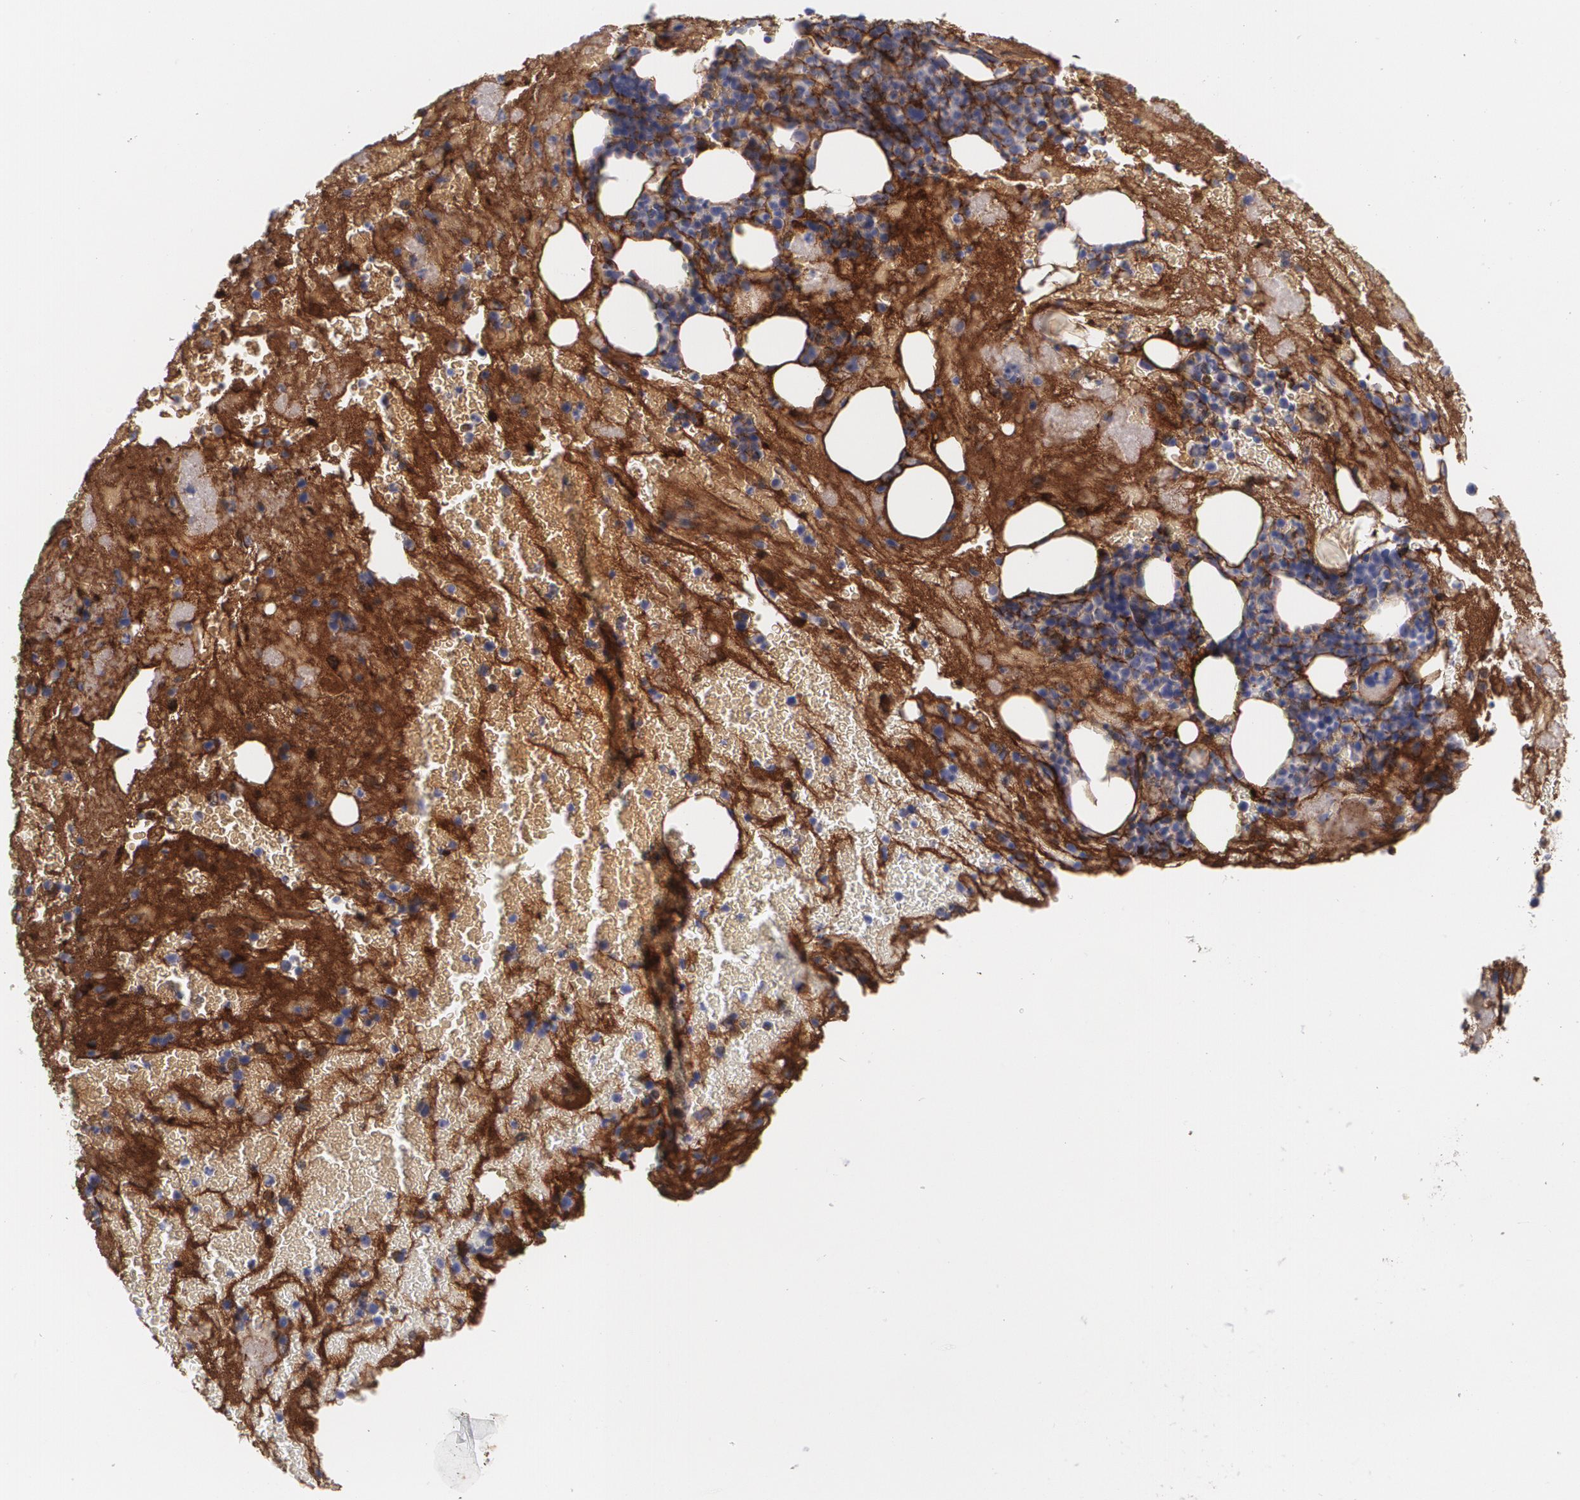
{"staining": {"intensity": "weak", "quantity": "25%-75%", "location": "cytoplasmic/membranous"}, "tissue": "bone marrow", "cell_type": "Hematopoietic cells", "image_type": "normal", "snomed": [{"axis": "morphology", "description": "Normal tissue, NOS"}, {"axis": "topography", "description": "Bone marrow"}], "caption": "Hematopoietic cells reveal low levels of weak cytoplasmic/membranous expression in about 25%-75% of cells in benign human bone marrow.", "gene": "FBLN1", "patient": {"sex": "male", "age": 76}}